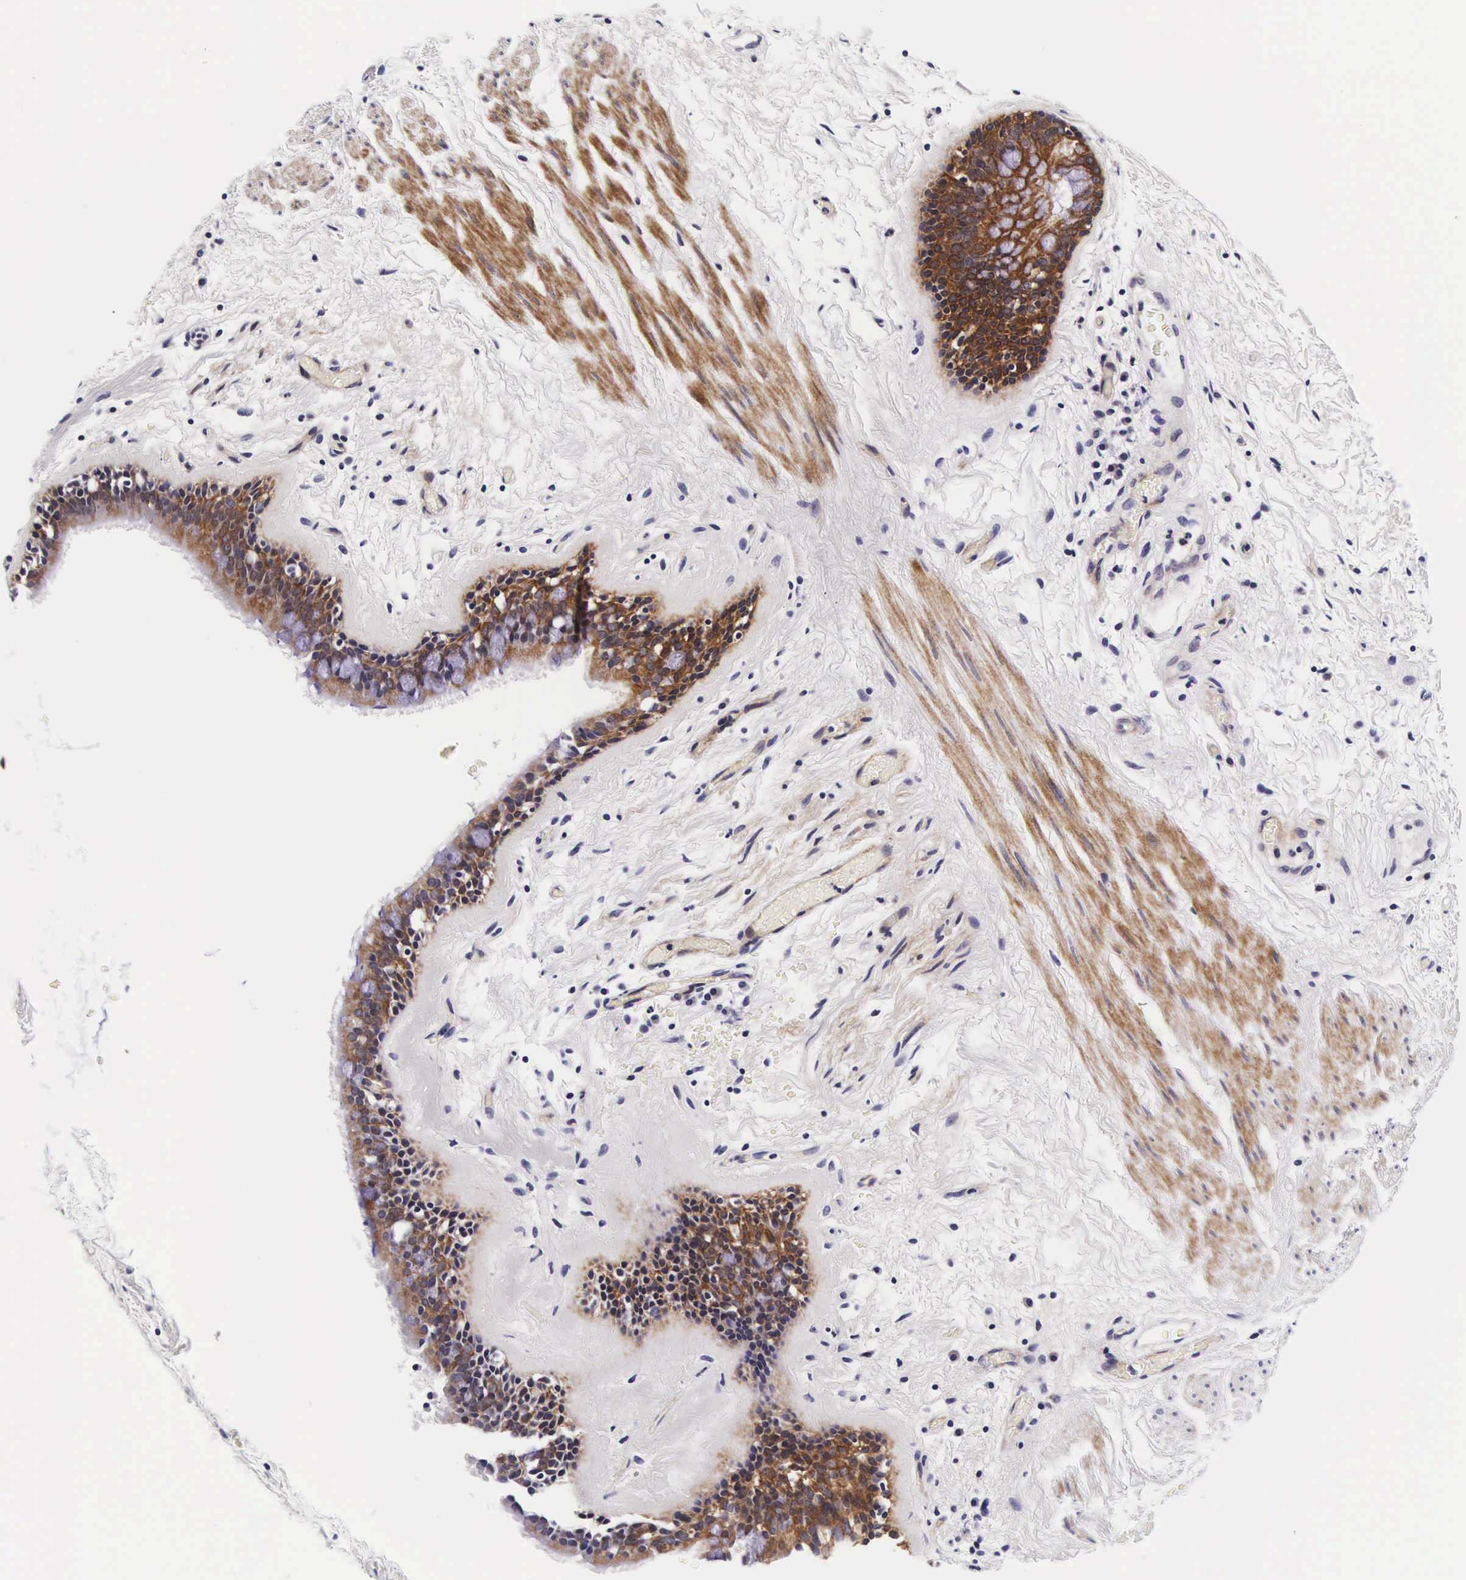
{"staining": {"intensity": "strong", "quantity": ">75%", "location": "cytoplasmic/membranous"}, "tissue": "bronchus", "cell_type": "Respiratory epithelial cells", "image_type": "normal", "snomed": [{"axis": "morphology", "description": "Normal tissue, NOS"}, {"axis": "topography", "description": "Cartilage tissue"}], "caption": "Protein staining displays strong cytoplasmic/membranous expression in approximately >75% of respiratory epithelial cells in unremarkable bronchus.", "gene": "UPRT", "patient": {"sex": "female", "age": 63}}